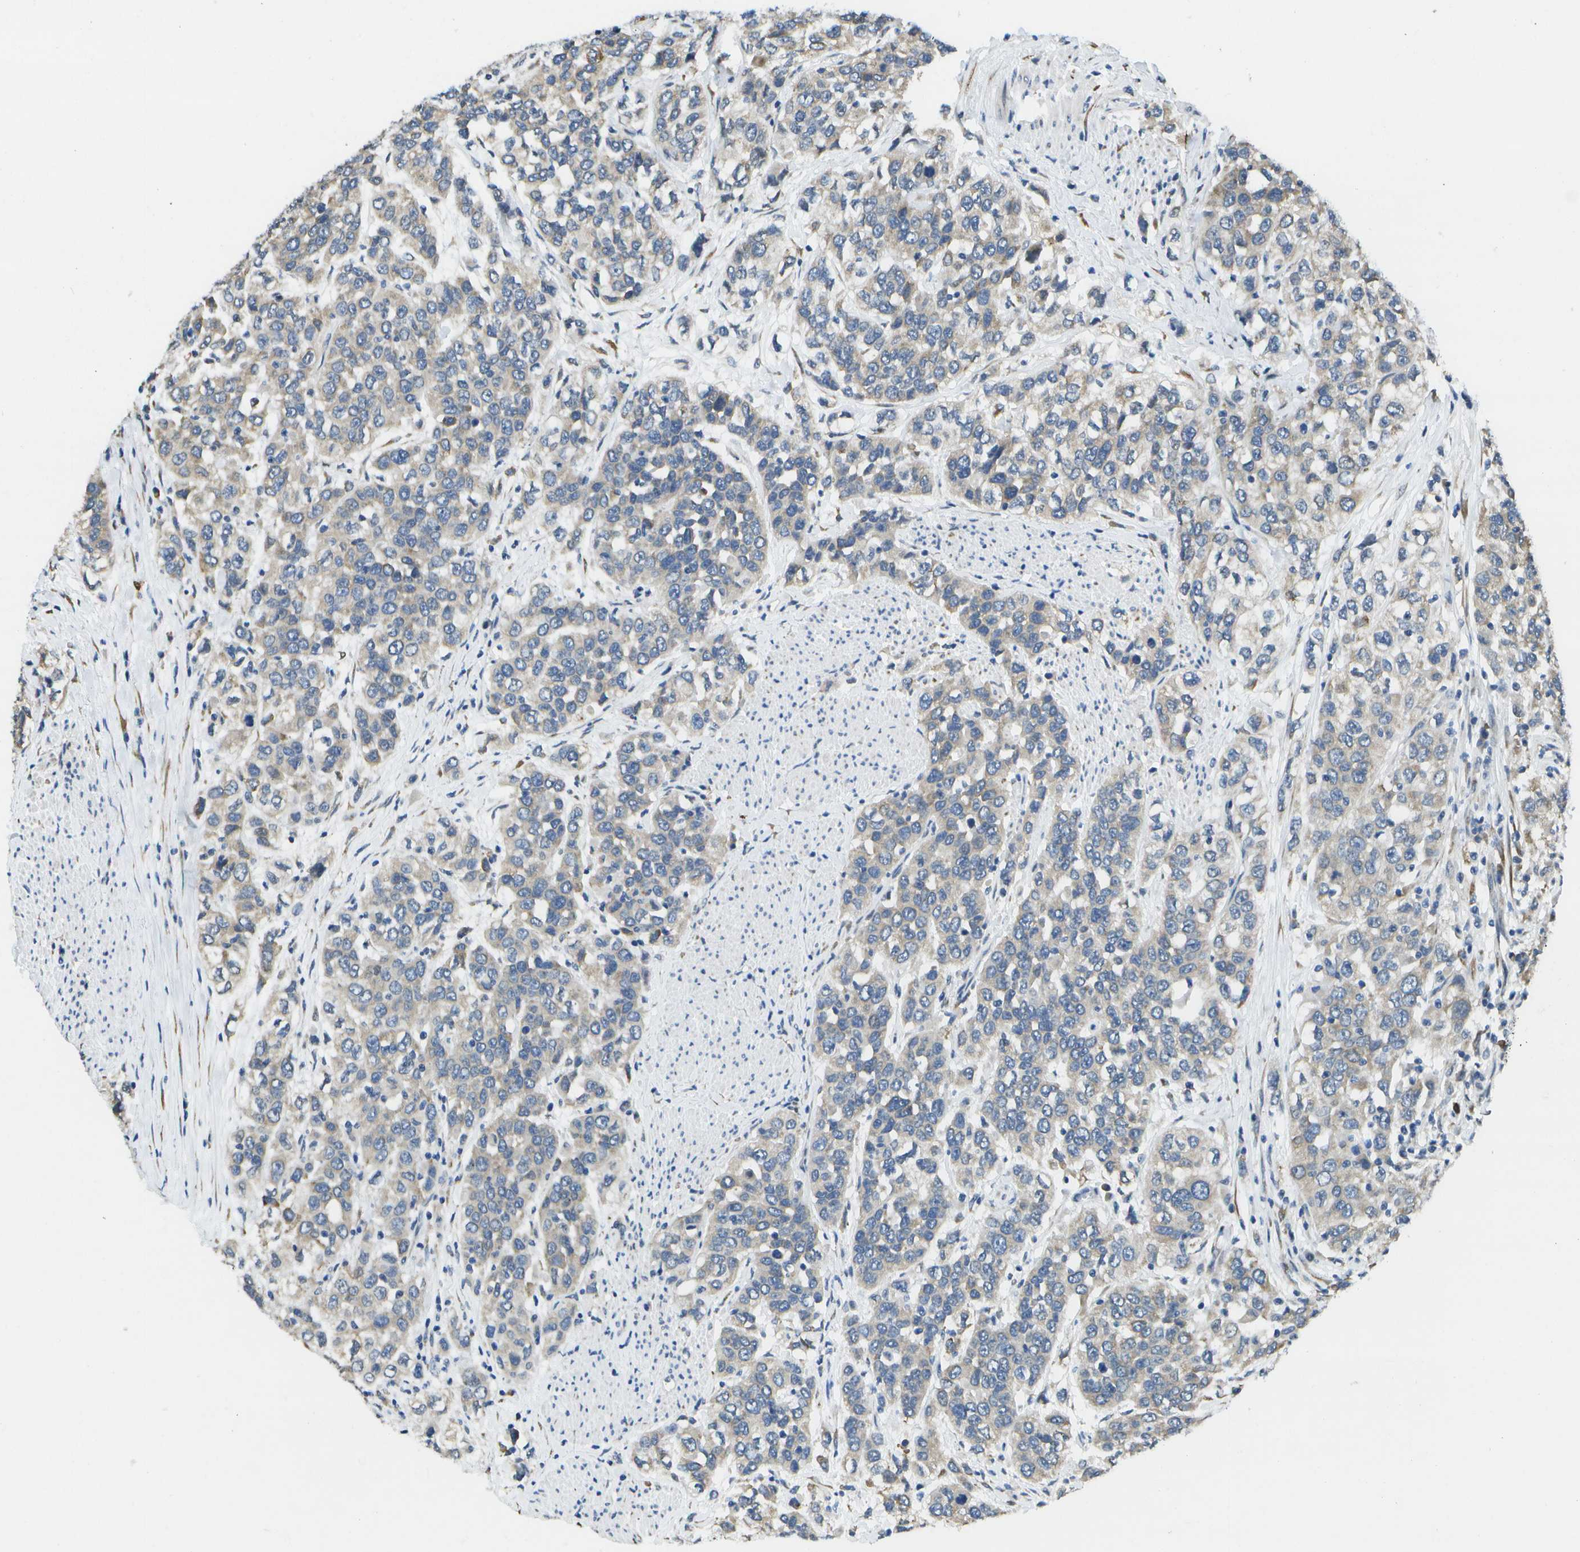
{"staining": {"intensity": "weak", "quantity": ">75%", "location": "cytoplasmic/membranous"}, "tissue": "urothelial cancer", "cell_type": "Tumor cells", "image_type": "cancer", "snomed": [{"axis": "morphology", "description": "Urothelial carcinoma, High grade"}, {"axis": "topography", "description": "Urinary bladder"}], "caption": "High-power microscopy captured an immunohistochemistry image of urothelial carcinoma (high-grade), revealing weak cytoplasmic/membranous expression in approximately >75% of tumor cells. (Stains: DAB (3,3'-diaminobenzidine) in brown, nuclei in blue, Microscopy: brightfield microscopy at high magnification).", "gene": "DSE", "patient": {"sex": "female", "age": 80}}